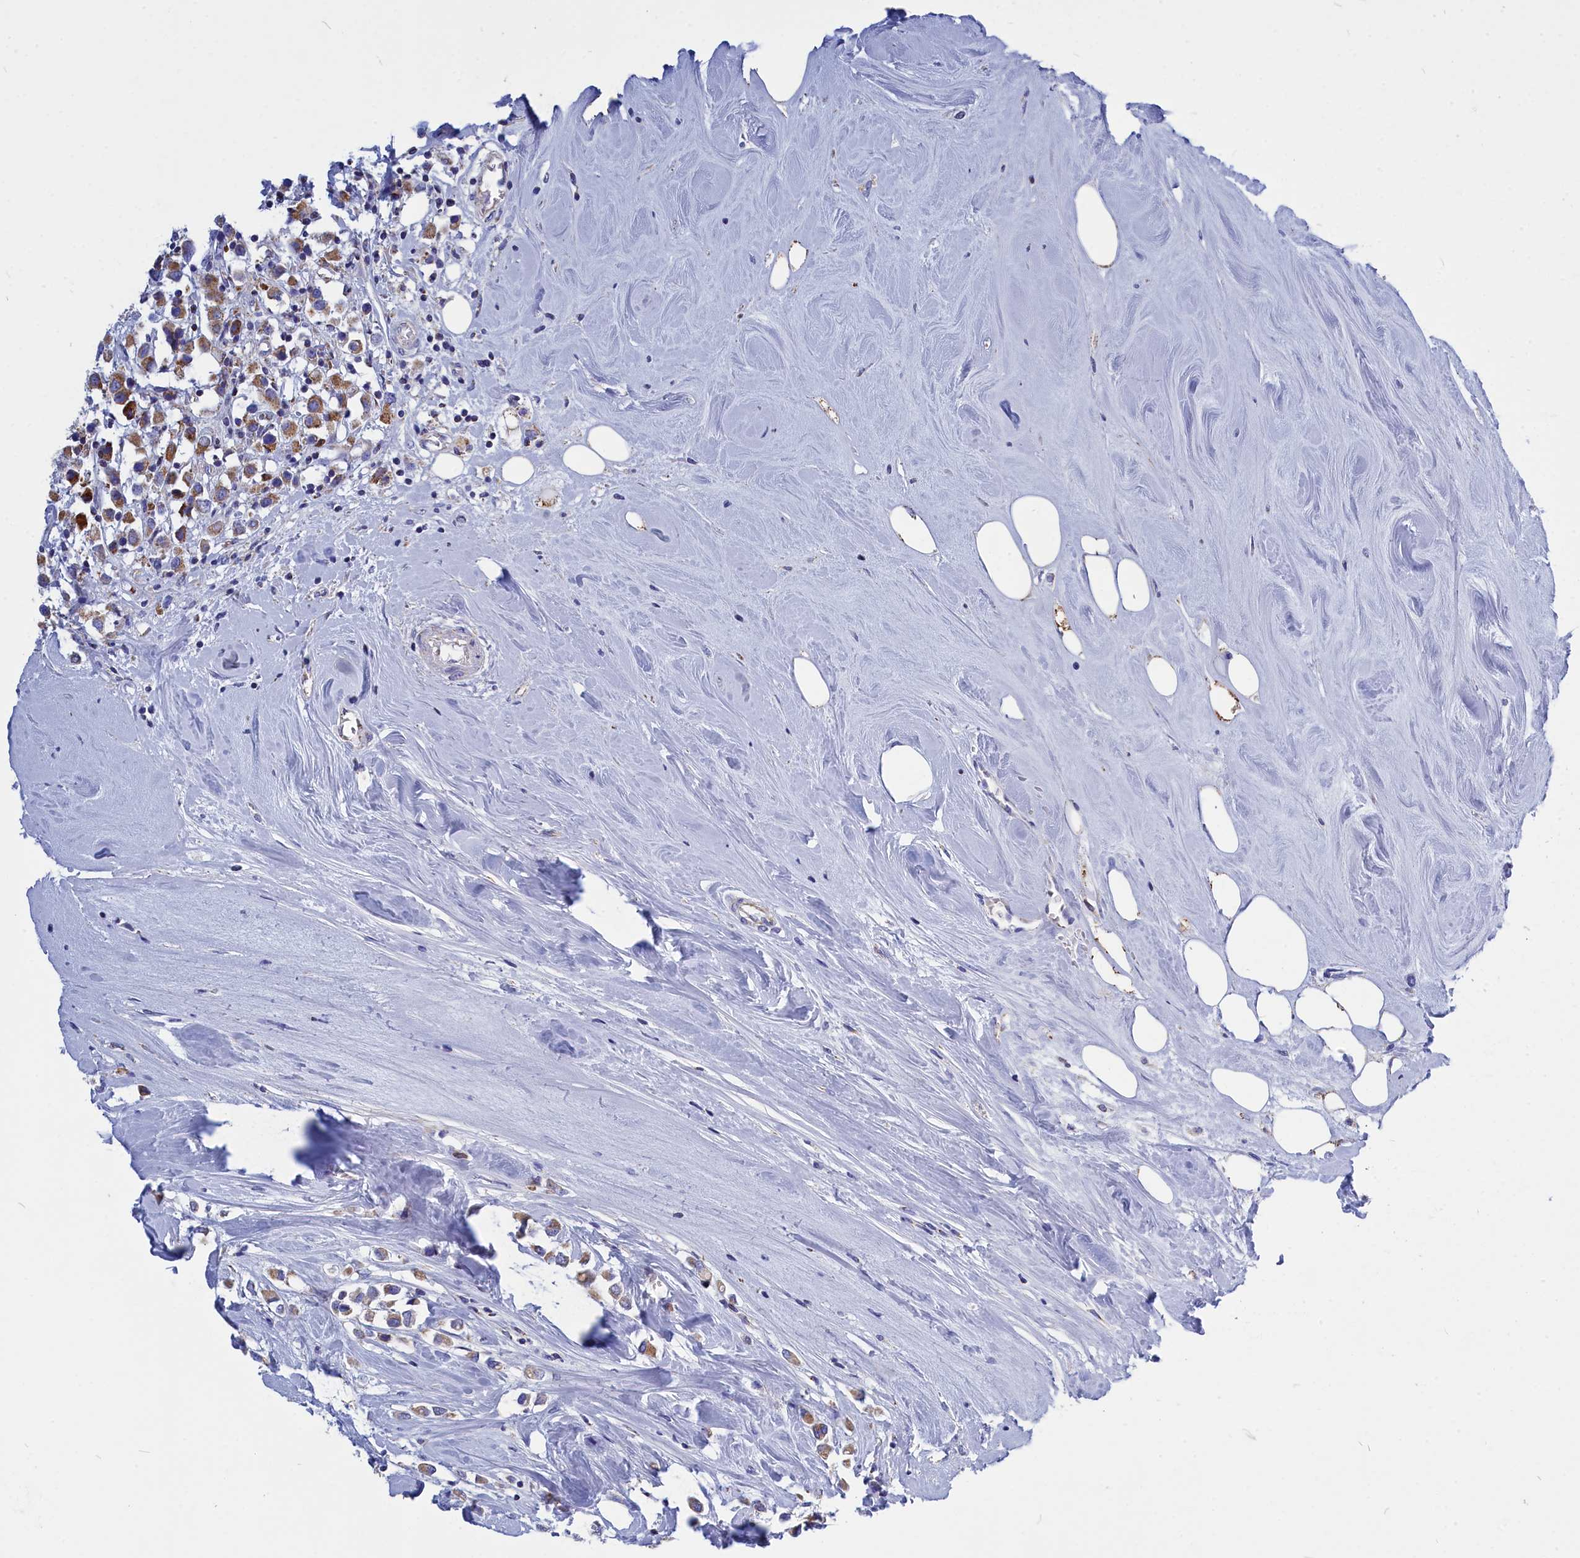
{"staining": {"intensity": "moderate", "quantity": ">75%", "location": "cytoplasmic/membranous"}, "tissue": "breast cancer", "cell_type": "Tumor cells", "image_type": "cancer", "snomed": [{"axis": "morphology", "description": "Duct carcinoma"}, {"axis": "topography", "description": "Breast"}], "caption": "Immunohistochemical staining of breast cancer (invasive ductal carcinoma) exhibits medium levels of moderate cytoplasmic/membranous staining in about >75% of tumor cells.", "gene": "CCRL2", "patient": {"sex": "female", "age": 61}}